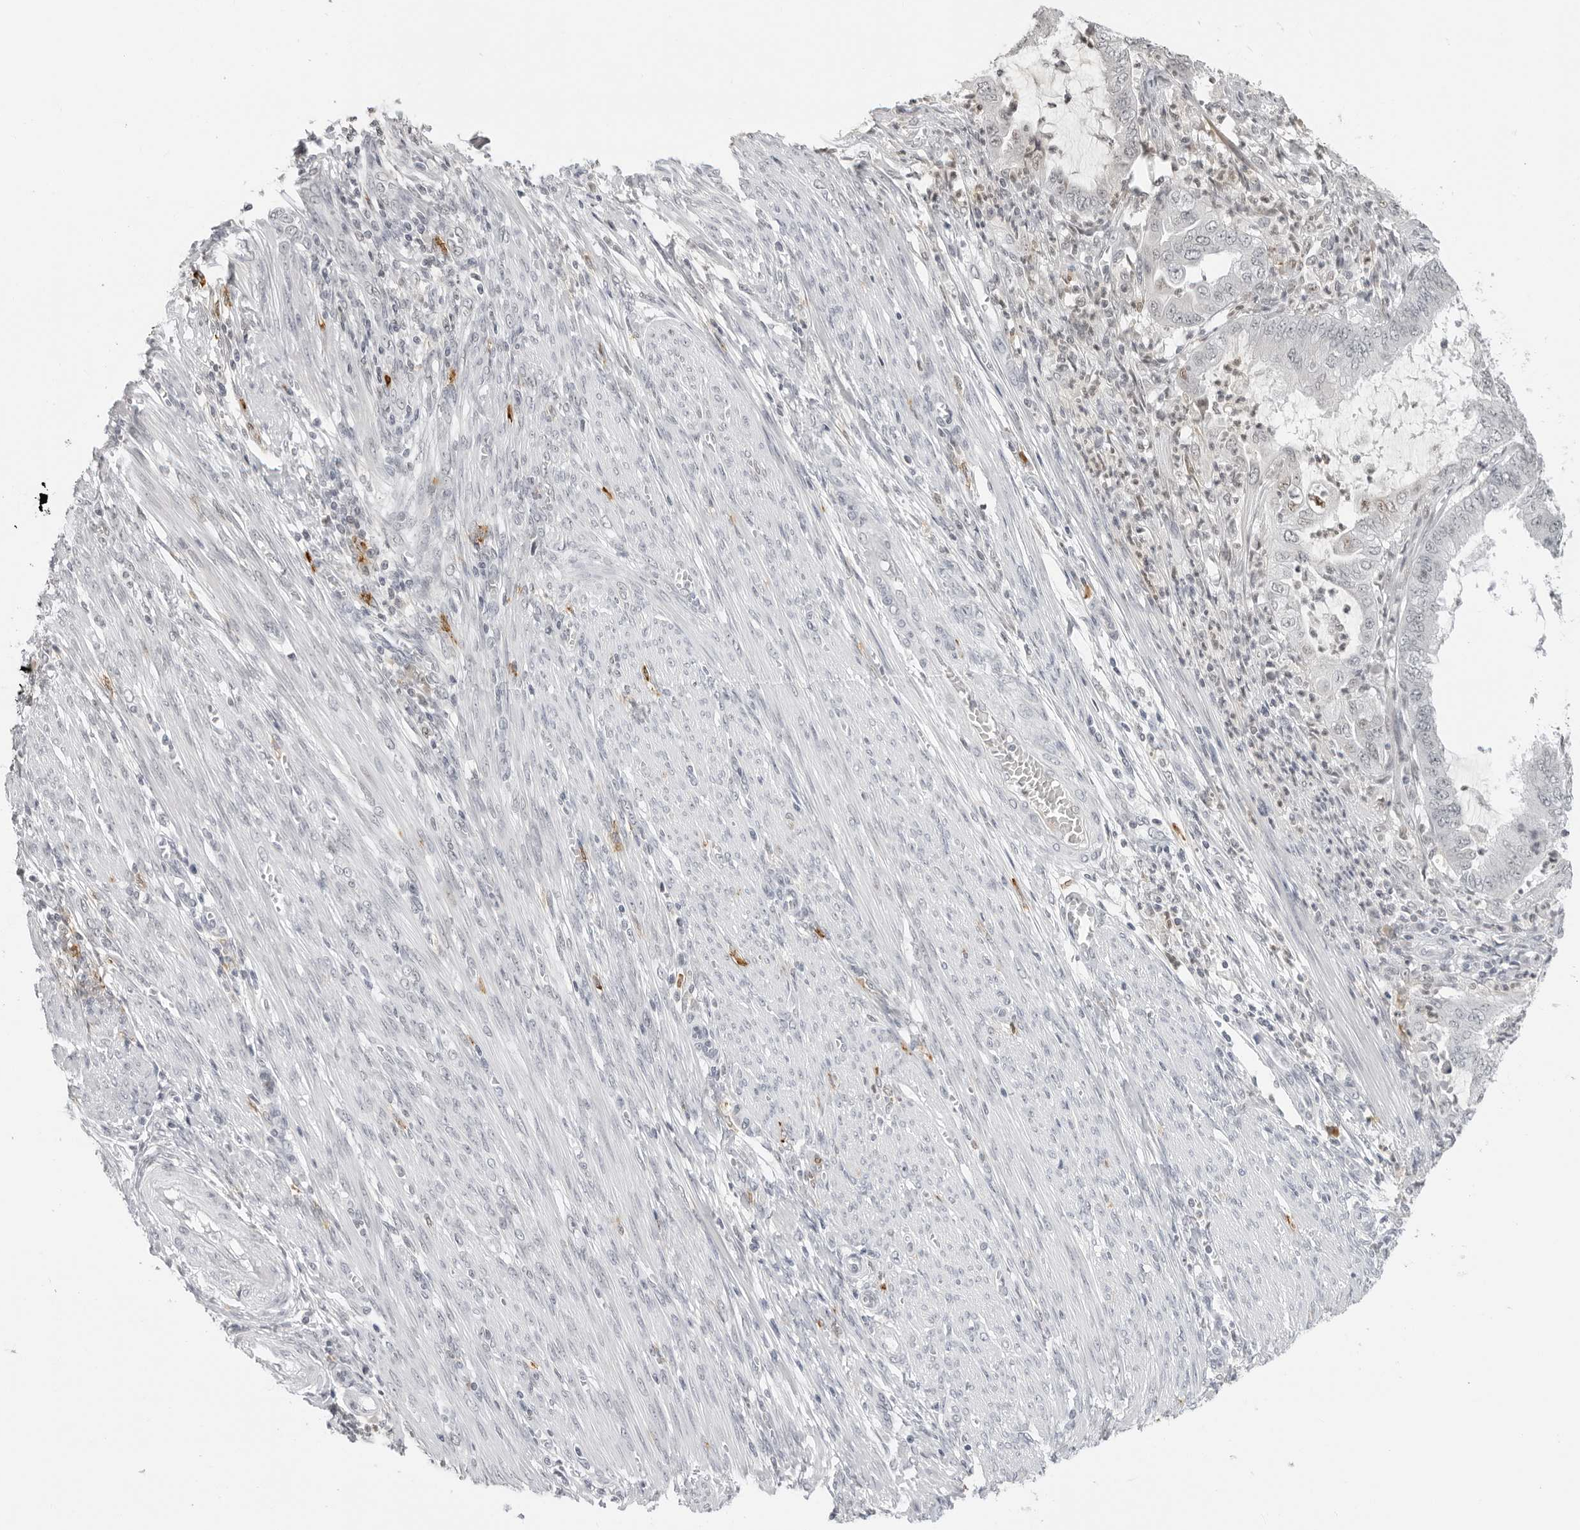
{"staining": {"intensity": "negative", "quantity": "none", "location": "none"}, "tissue": "endometrial cancer", "cell_type": "Tumor cells", "image_type": "cancer", "snomed": [{"axis": "morphology", "description": "Adenocarcinoma, NOS"}, {"axis": "topography", "description": "Endometrium"}], "caption": "The micrograph displays no significant positivity in tumor cells of adenocarcinoma (endometrial).", "gene": "MSH6", "patient": {"sex": "female", "age": 51}}